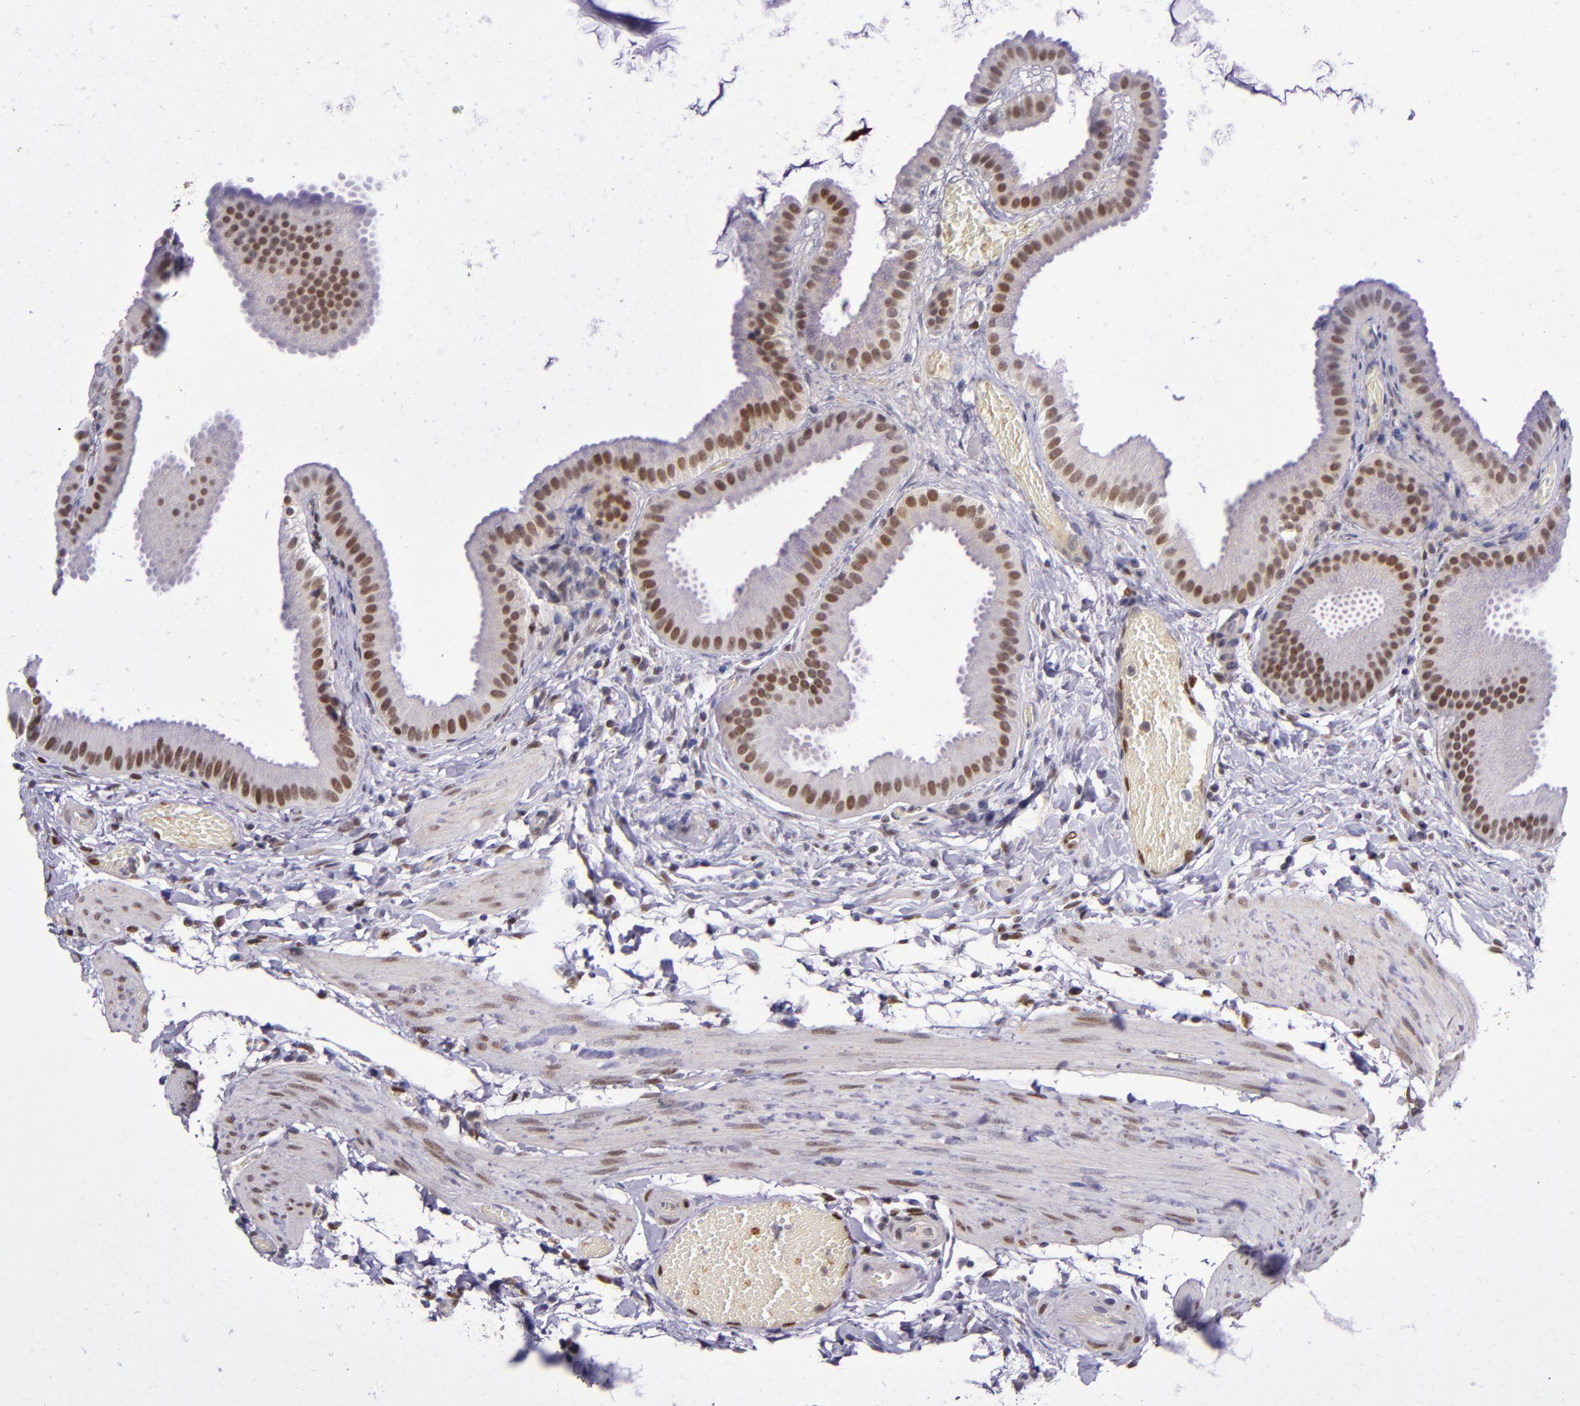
{"staining": {"intensity": "strong", "quantity": ">75%", "location": "cytoplasmic/membranous,nuclear"}, "tissue": "gallbladder", "cell_type": "Glandular cells", "image_type": "normal", "snomed": [{"axis": "morphology", "description": "Normal tissue, NOS"}, {"axis": "topography", "description": "Gallbladder"}], "caption": "Immunohistochemical staining of normal human gallbladder exhibits high levels of strong cytoplasmic/membranous,nuclear expression in about >75% of glandular cells.", "gene": "MGMT", "patient": {"sex": "female", "age": 63}}